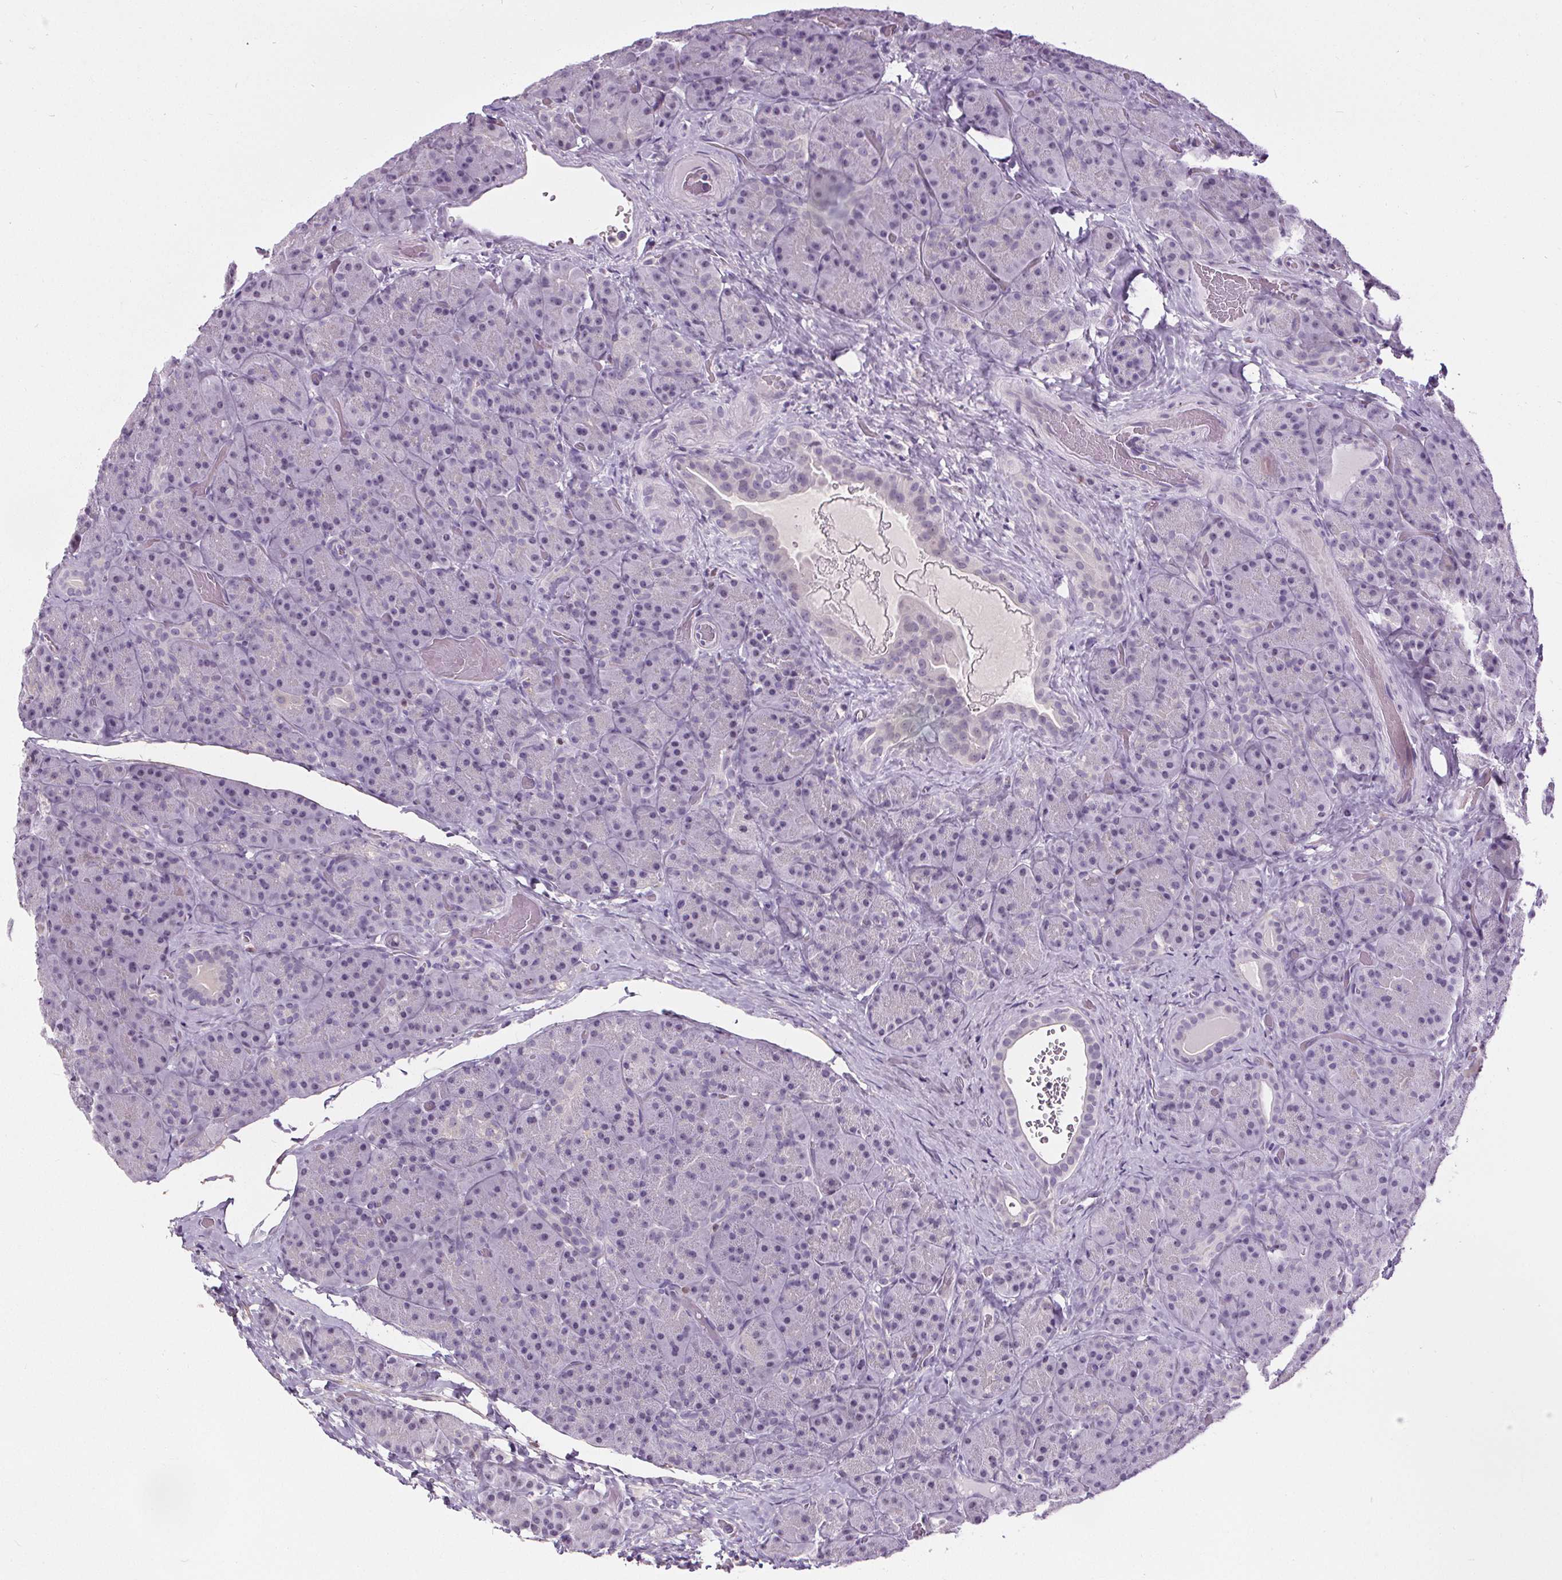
{"staining": {"intensity": "negative", "quantity": "none", "location": "none"}, "tissue": "pancreas", "cell_type": "Exocrine glandular cells", "image_type": "normal", "snomed": [{"axis": "morphology", "description": "Normal tissue, NOS"}, {"axis": "topography", "description": "Pancreas"}], "caption": "Exocrine glandular cells show no significant protein staining in benign pancreas. (Stains: DAB IHC with hematoxylin counter stain, Microscopy: brightfield microscopy at high magnification).", "gene": "TMEM240", "patient": {"sex": "male", "age": 57}}